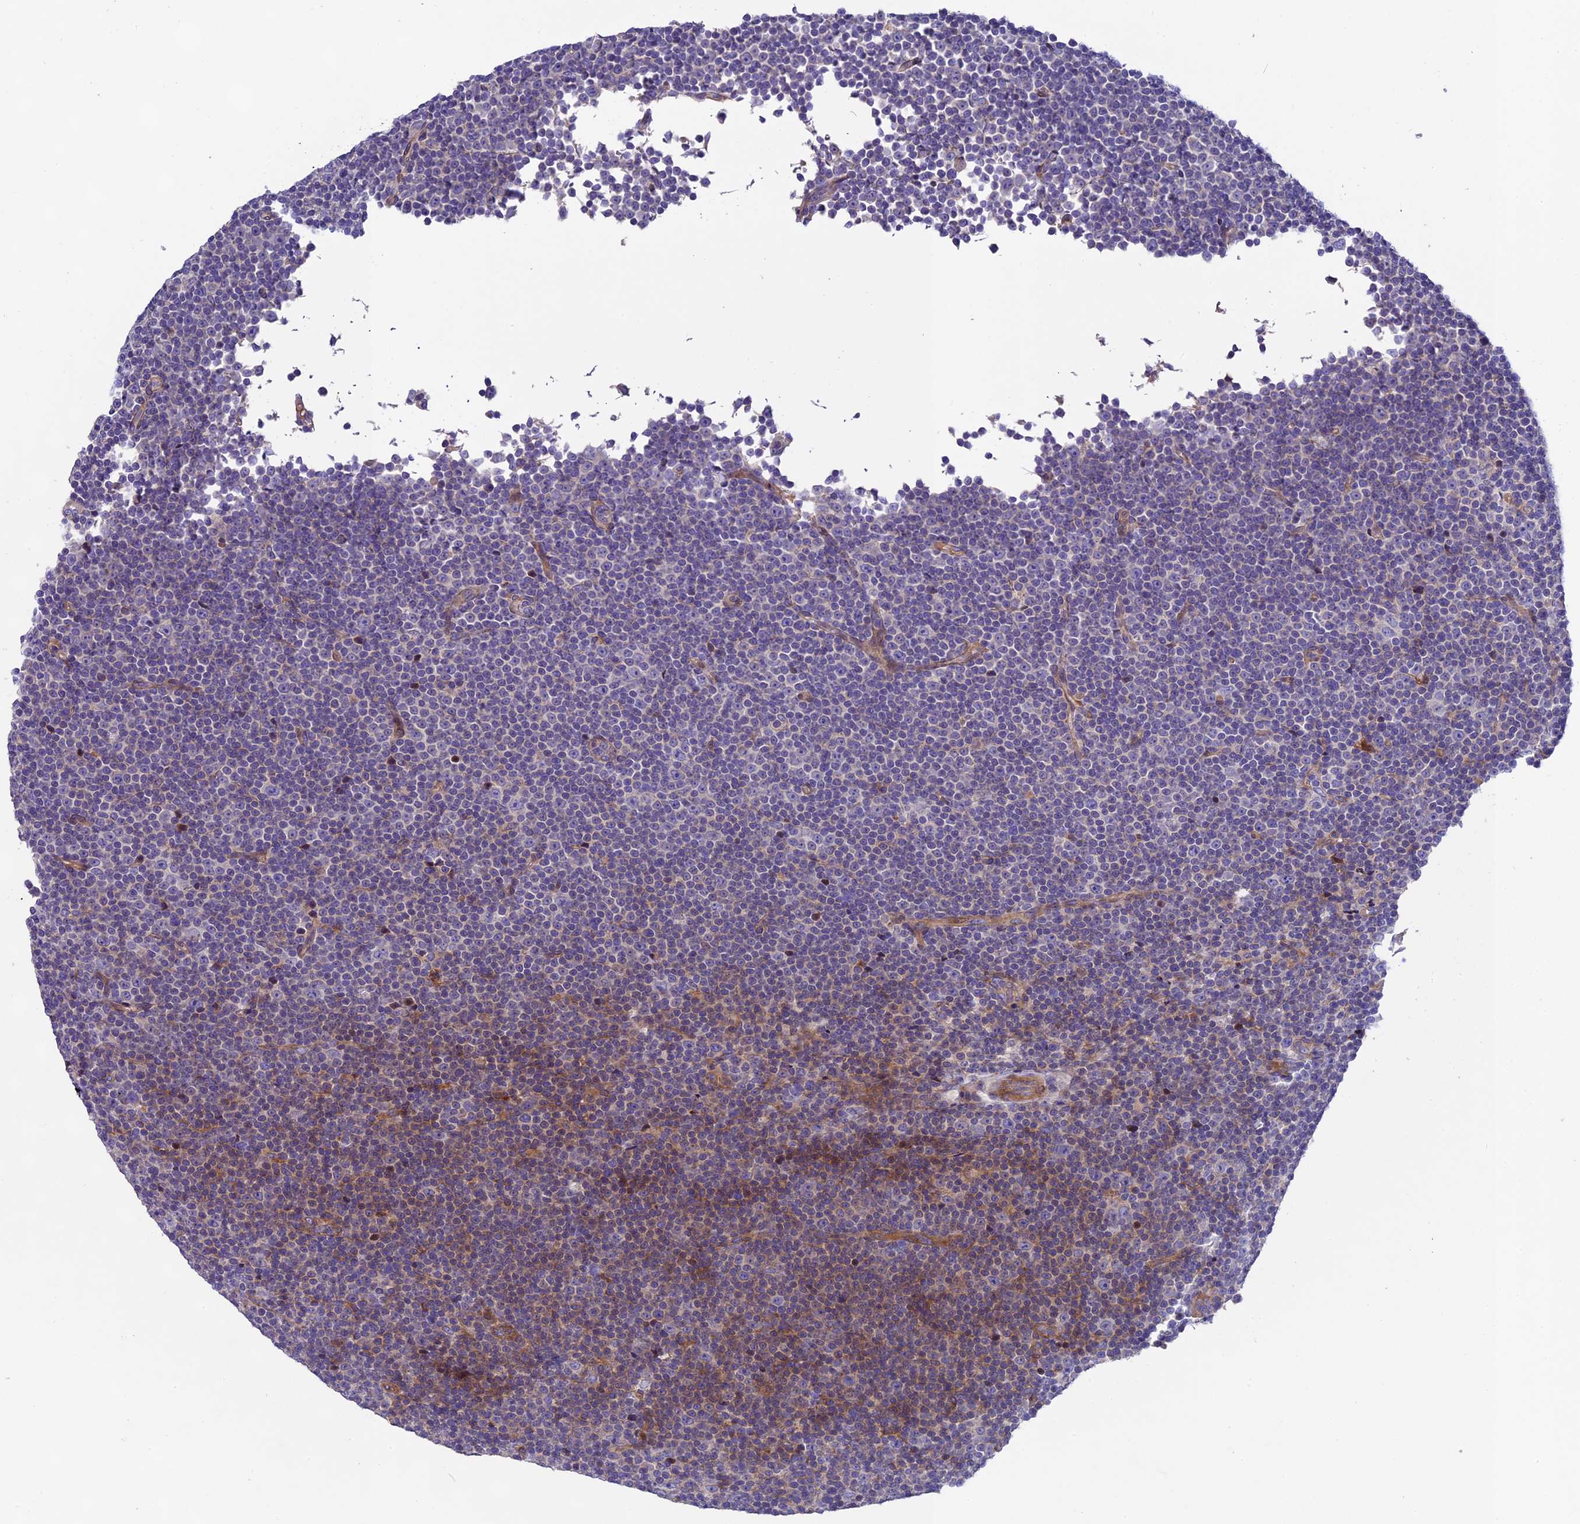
{"staining": {"intensity": "weak", "quantity": "<25%", "location": "cytoplasmic/membranous"}, "tissue": "lymphoma", "cell_type": "Tumor cells", "image_type": "cancer", "snomed": [{"axis": "morphology", "description": "Malignant lymphoma, non-Hodgkin's type, Low grade"}, {"axis": "topography", "description": "Lymph node"}], "caption": "Malignant lymphoma, non-Hodgkin's type (low-grade) was stained to show a protein in brown. There is no significant staining in tumor cells.", "gene": "PIGU", "patient": {"sex": "female", "age": 67}}